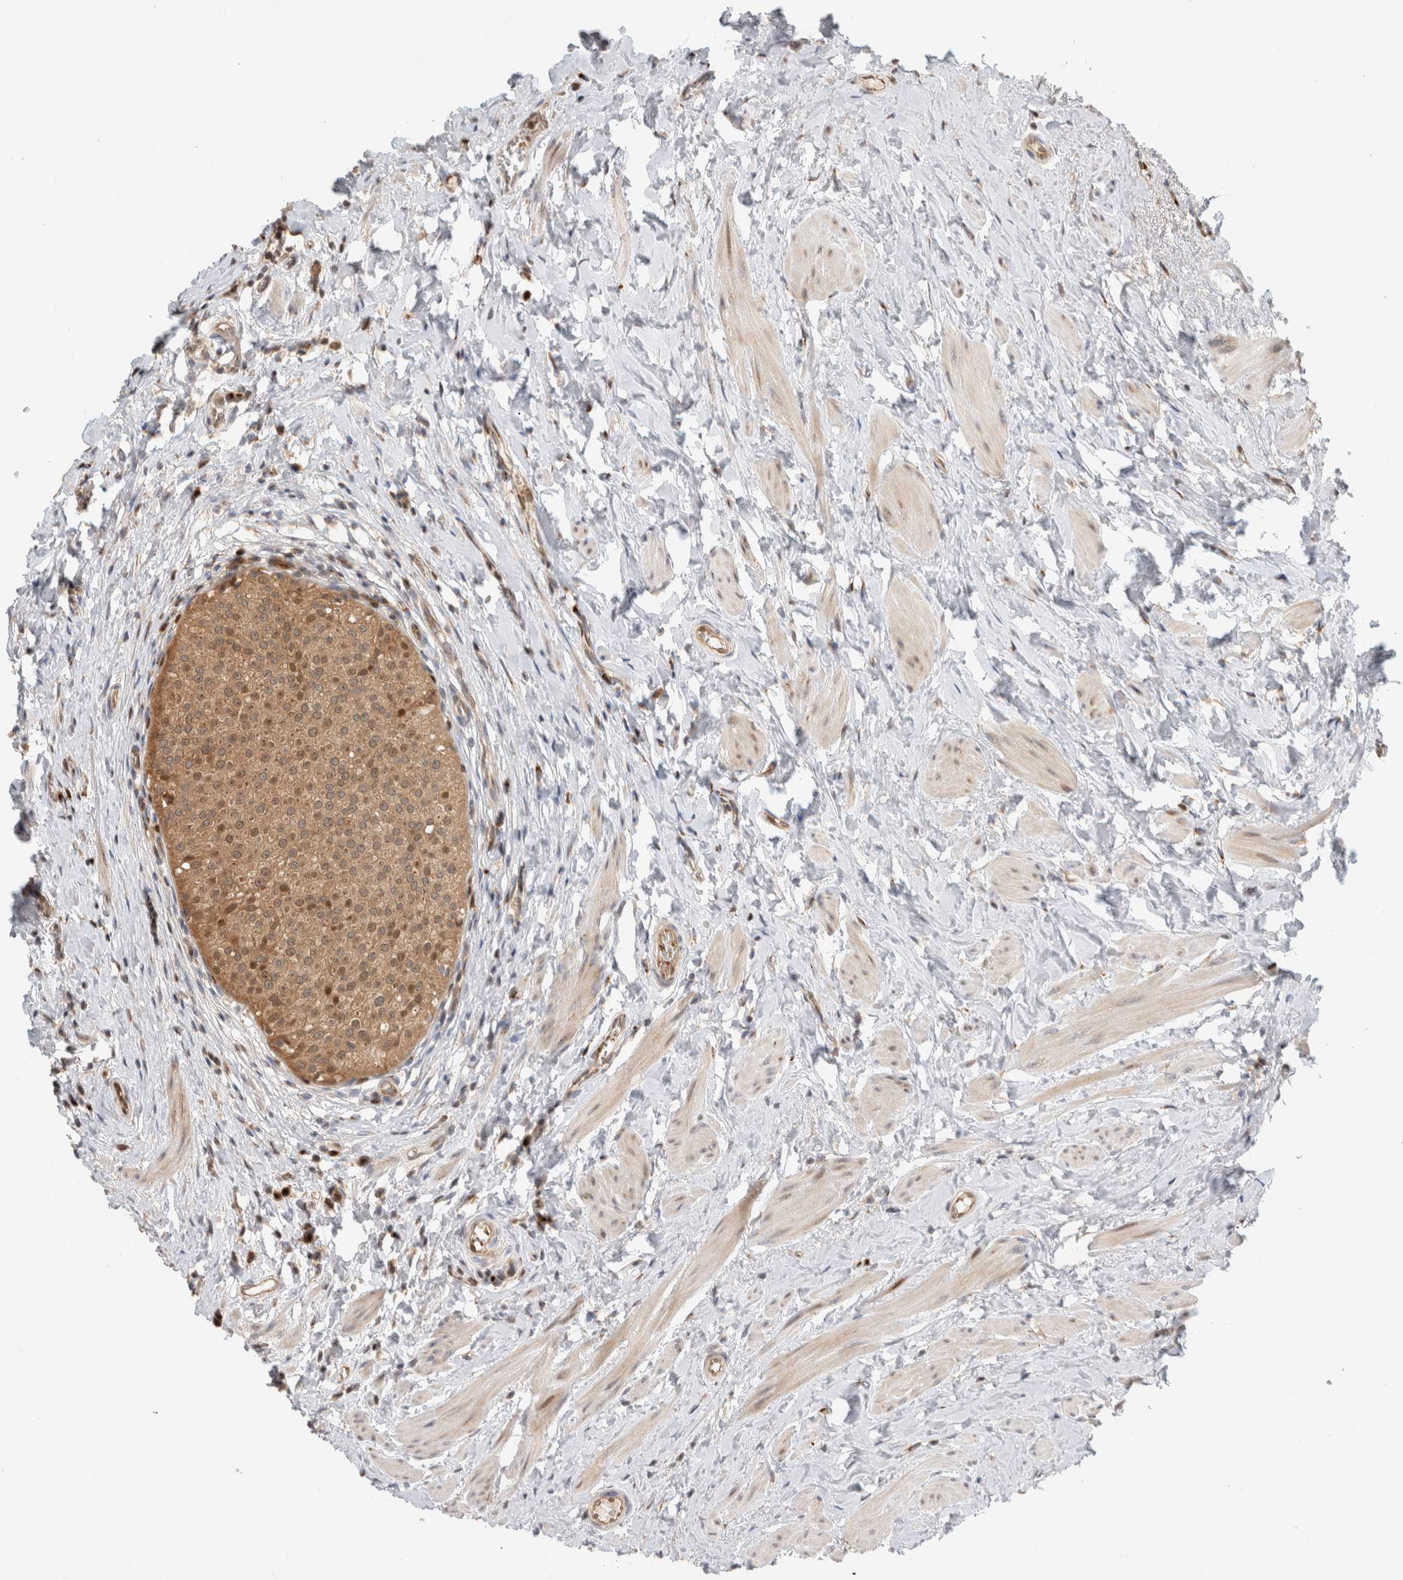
{"staining": {"intensity": "moderate", "quantity": ">75%", "location": "cytoplasmic/membranous,nuclear"}, "tissue": "urothelial cancer", "cell_type": "Tumor cells", "image_type": "cancer", "snomed": [{"axis": "morphology", "description": "Normal tissue, NOS"}, {"axis": "morphology", "description": "Urothelial carcinoma, Low grade"}, {"axis": "topography", "description": "Smooth muscle"}, {"axis": "topography", "description": "Urinary bladder"}], "caption": "Protein expression analysis of human urothelial cancer reveals moderate cytoplasmic/membranous and nuclear positivity in approximately >75% of tumor cells. (DAB (3,3'-diaminobenzidine) = brown stain, brightfield microscopy at high magnification).", "gene": "OTUD6B", "patient": {"sex": "male", "age": 60}}